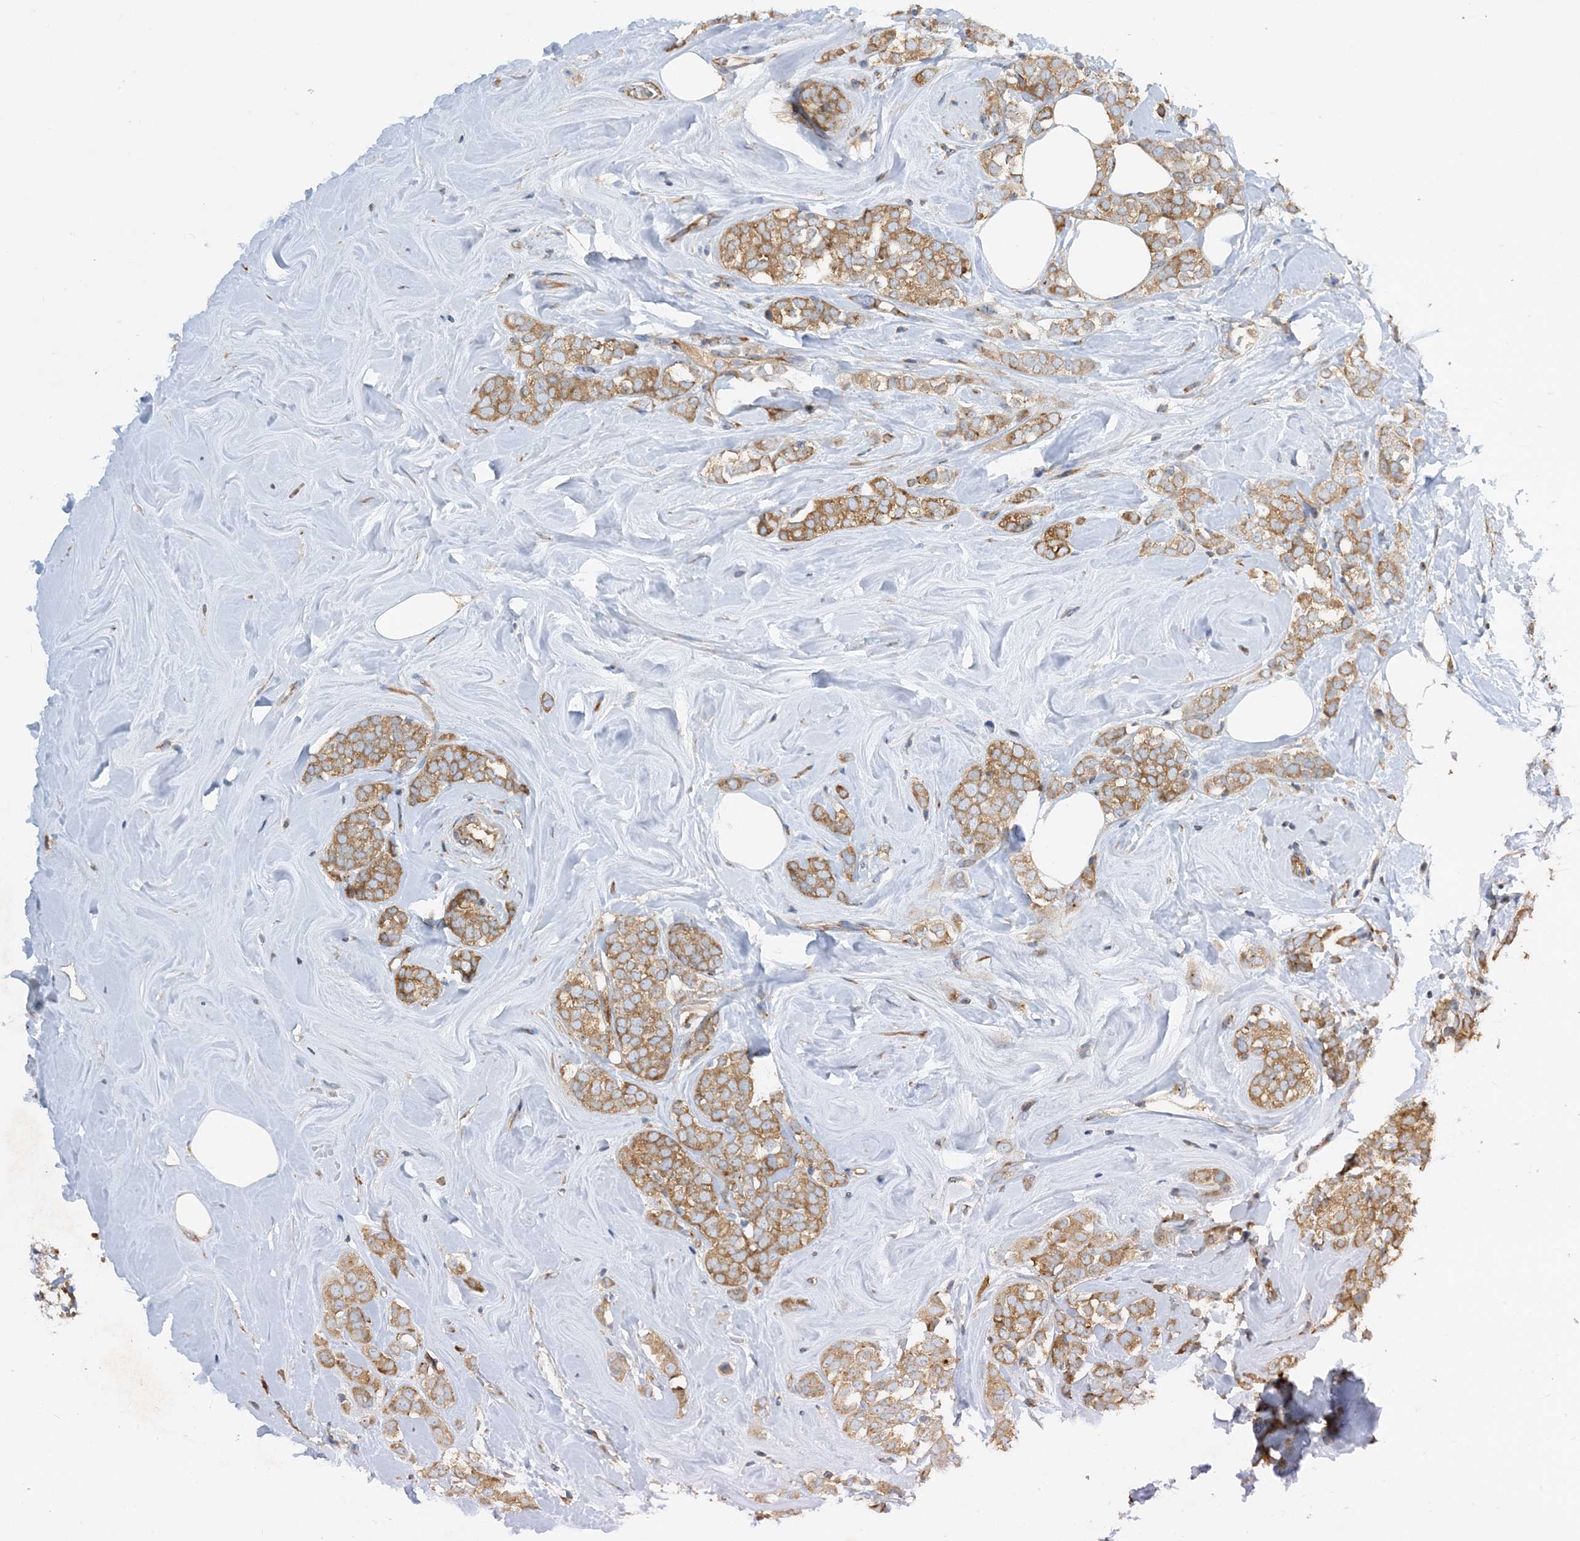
{"staining": {"intensity": "moderate", "quantity": ">75%", "location": "cytoplasmic/membranous"}, "tissue": "breast cancer", "cell_type": "Tumor cells", "image_type": "cancer", "snomed": [{"axis": "morphology", "description": "Lobular carcinoma"}, {"axis": "topography", "description": "Breast"}], "caption": "Moderate cytoplasmic/membranous positivity for a protein is present in approximately >75% of tumor cells of breast lobular carcinoma using immunohistochemistry (IHC).", "gene": "SIDT1", "patient": {"sex": "female", "age": 47}}